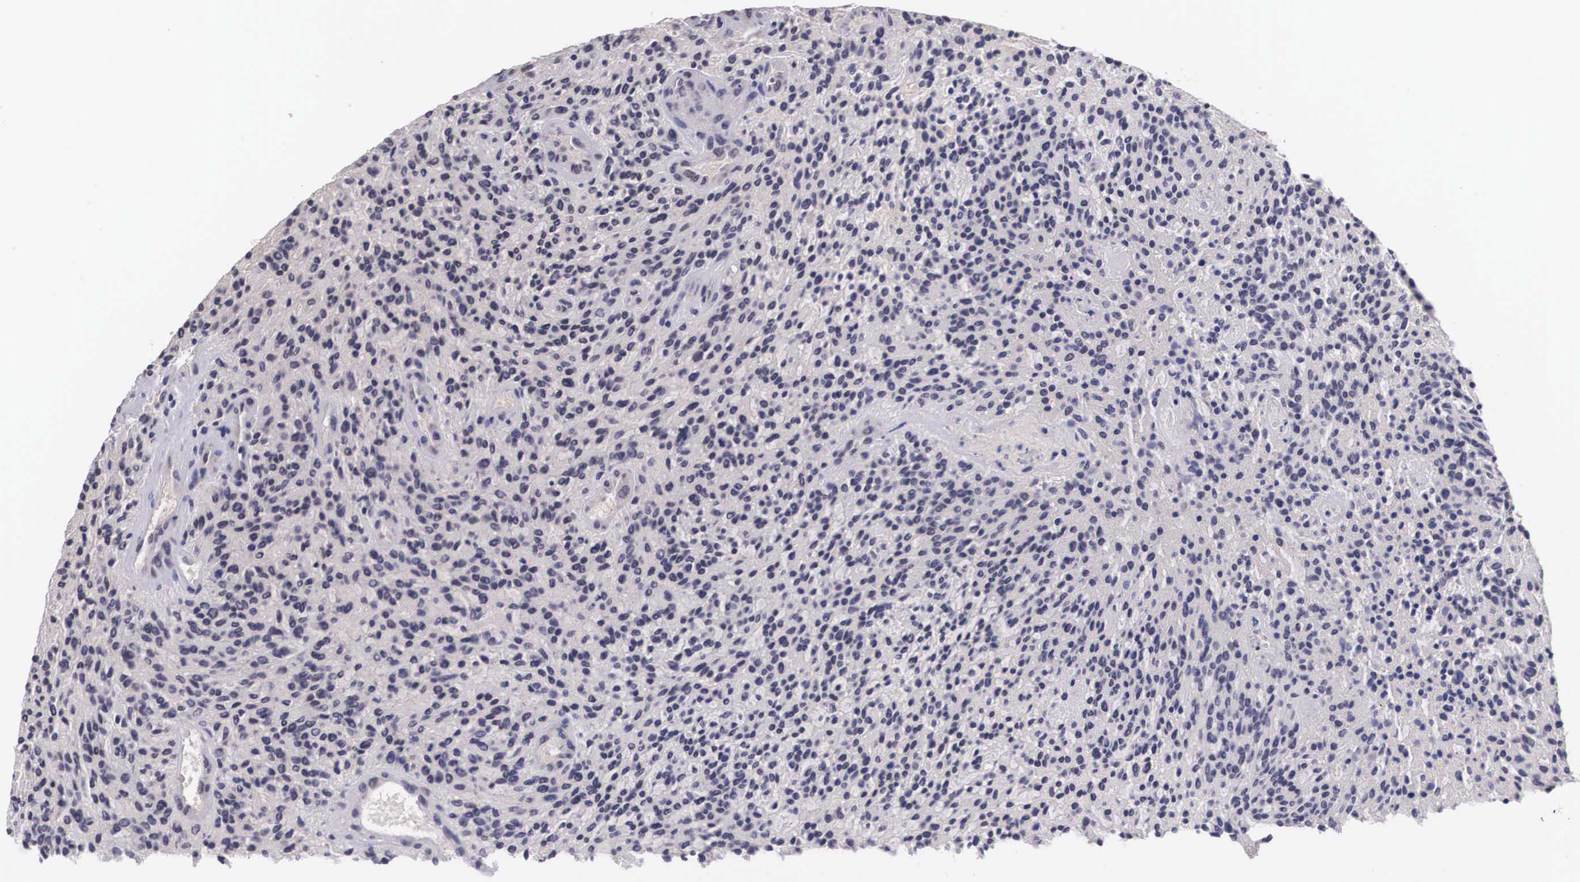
{"staining": {"intensity": "negative", "quantity": "none", "location": "none"}, "tissue": "glioma", "cell_type": "Tumor cells", "image_type": "cancer", "snomed": [{"axis": "morphology", "description": "Glioma, malignant, High grade"}, {"axis": "topography", "description": "Brain"}], "caption": "DAB immunohistochemical staining of malignant high-grade glioma shows no significant expression in tumor cells.", "gene": "OTX2", "patient": {"sex": "female", "age": 13}}